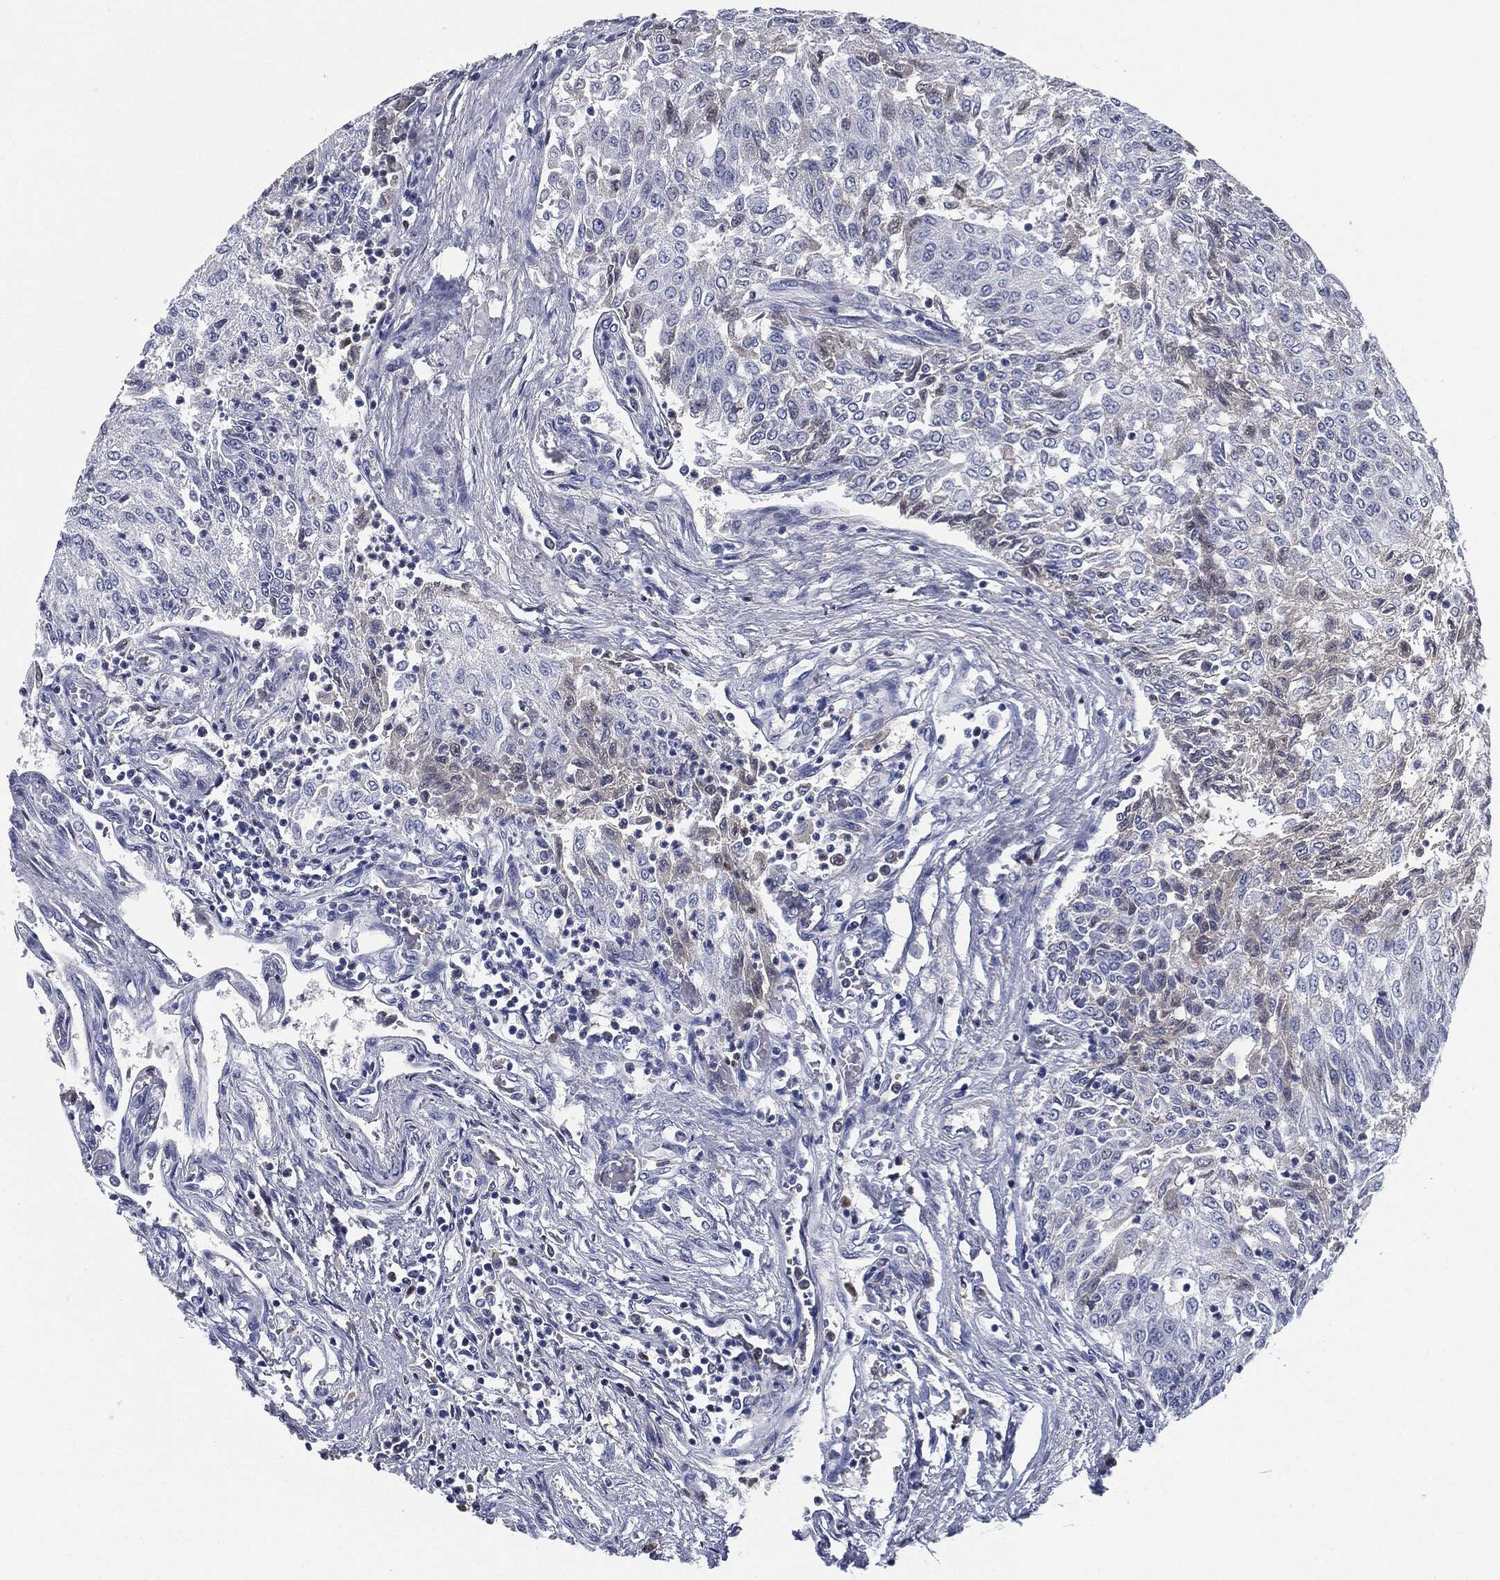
{"staining": {"intensity": "negative", "quantity": "none", "location": "none"}, "tissue": "urothelial cancer", "cell_type": "Tumor cells", "image_type": "cancer", "snomed": [{"axis": "morphology", "description": "Urothelial carcinoma, Low grade"}, {"axis": "topography", "description": "Urinary bladder"}], "caption": "Protein analysis of urothelial cancer displays no significant positivity in tumor cells.", "gene": "SIGLEC7", "patient": {"sex": "male", "age": 78}}